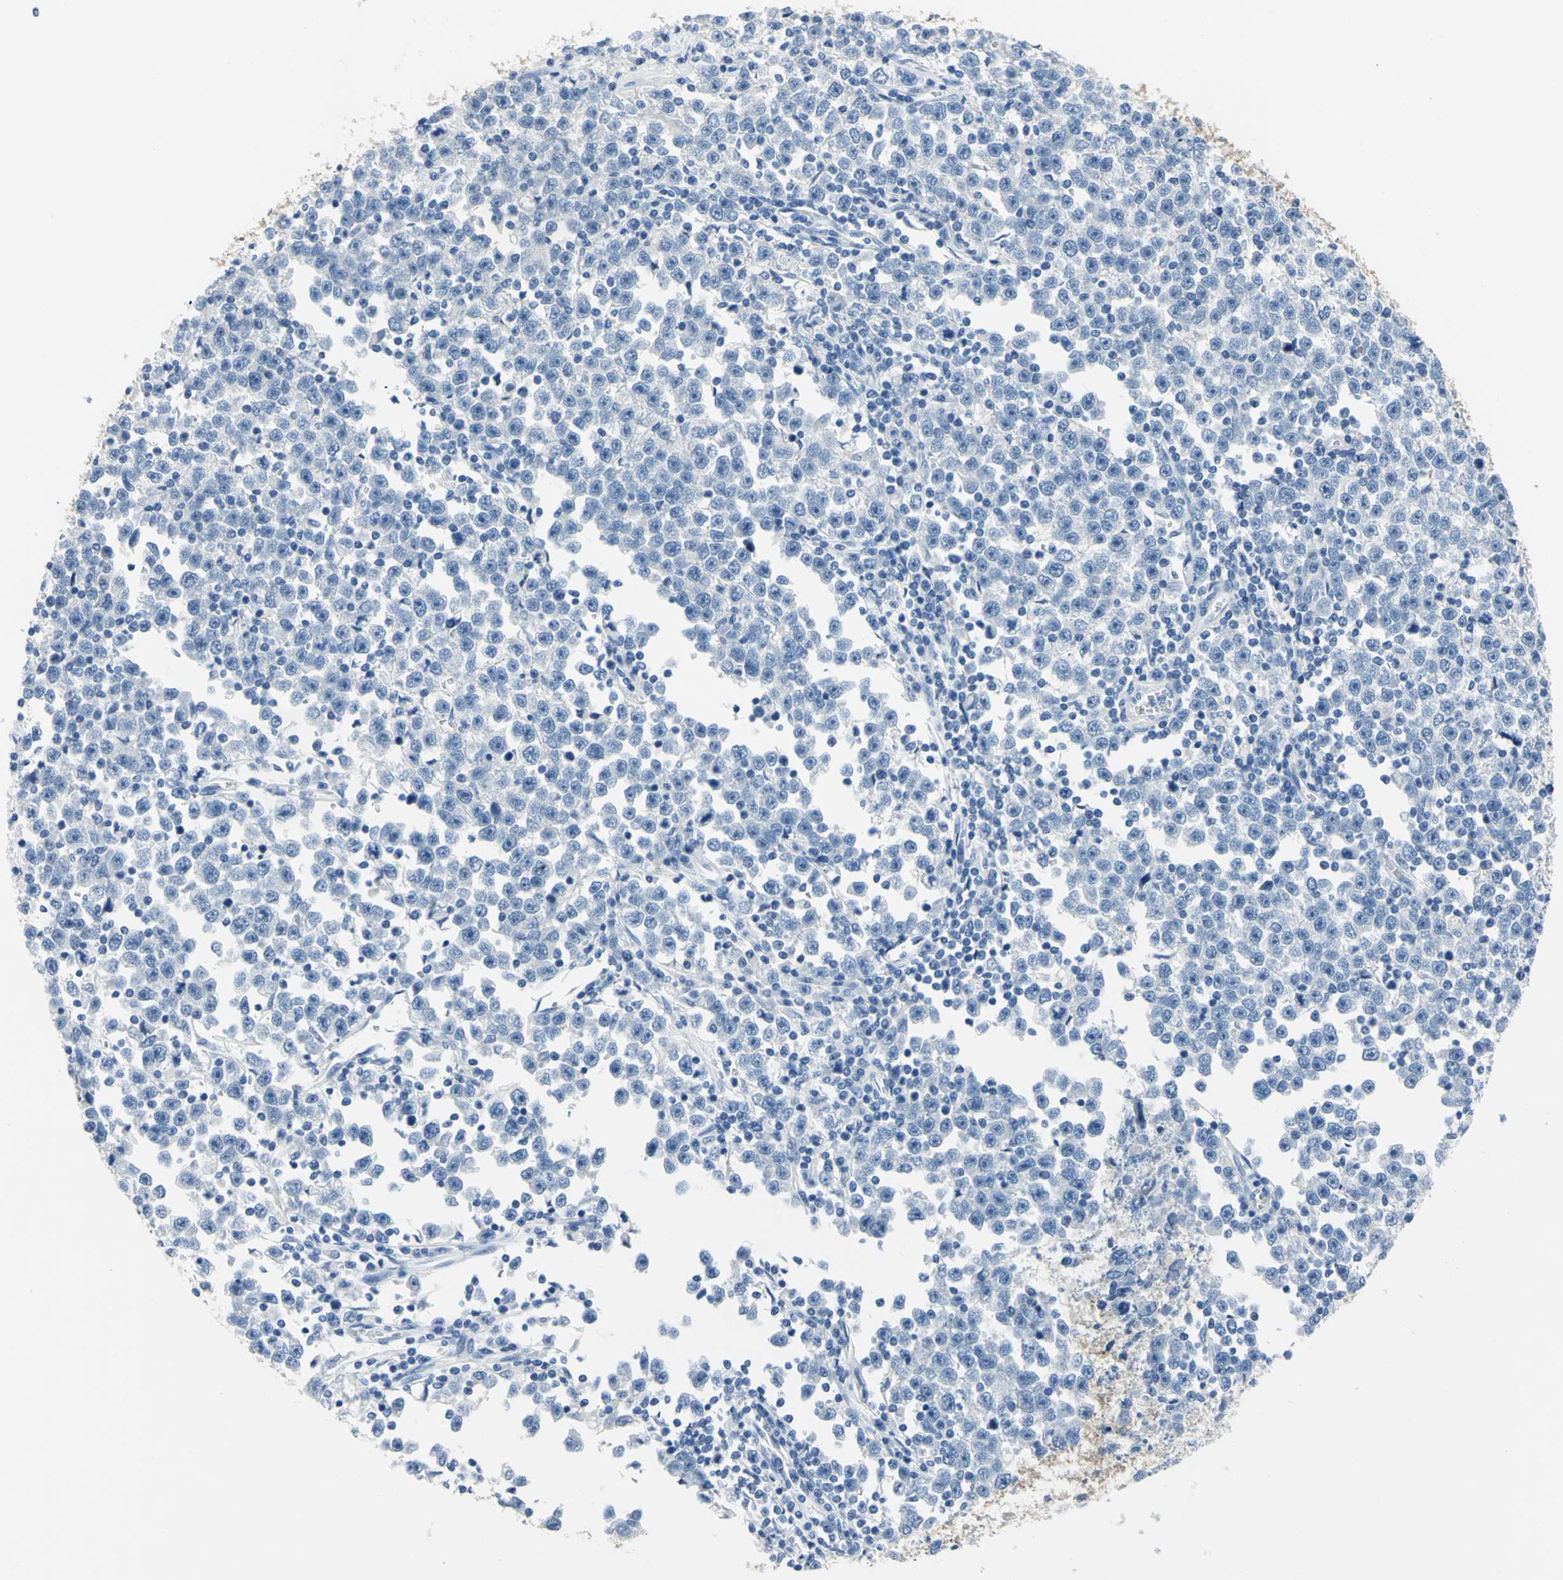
{"staining": {"intensity": "negative", "quantity": "none", "location": "none"}, "tissue": "testis cancer", "cell_type": "Tumor cells", "image_type": "cancer", "snomed": [{"axis": "morphology", "description": "Seminoma, NOS"}, {"axis": "topography", "description": "Testis"}], "caption": "Tumor cells show no significant staining in testis seminoma. Brightfield microscopy of immunohistochemistry (IHC) stained with DAB (brown) and hematoxylin (blue), captured at high magnification.", "gene": "PKLR", "patient": {"sex": "male", "age": 43}}